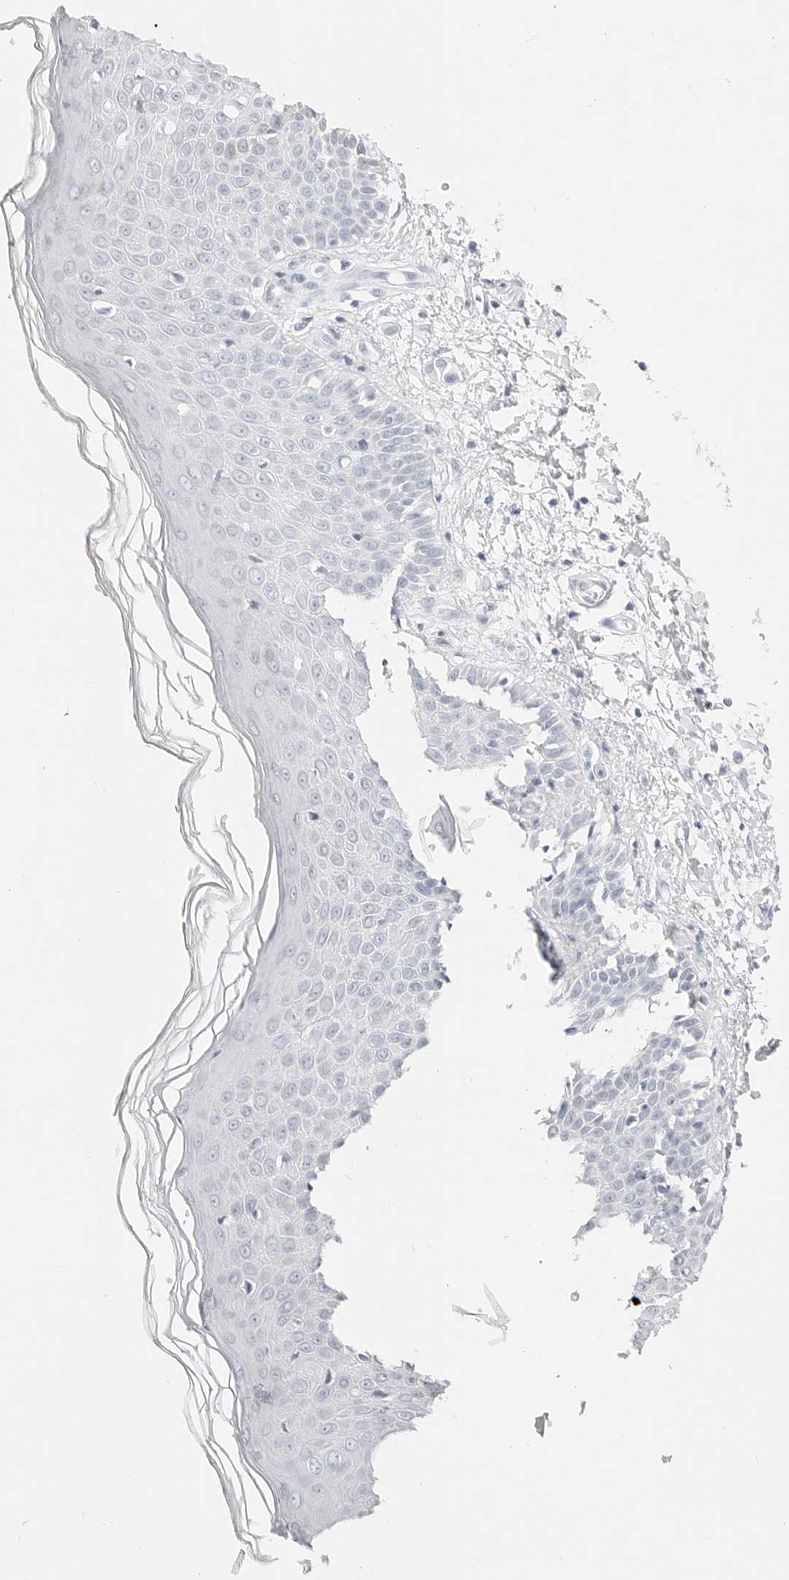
{"staining": {"intensity": "negative", "quantity": "none", "location": "none"}, "tissue": "skin", "cell_type": "Fibroblasts", "image_type": "normal", "snomed": [{"axis": "morphology", "description": "Normal tissue, NOS"}, {"axis": "morphology", "description": "Inflammation, NOS"}, {"axis": "topography", "description": "Skin"}], "caption": "An immunohistochemistry (IHC) image of normal skin is shown. There is no staining in fibroblasts of skin.", "gene": "TFF2", "patient": {"sex": "female", "age": 44}}